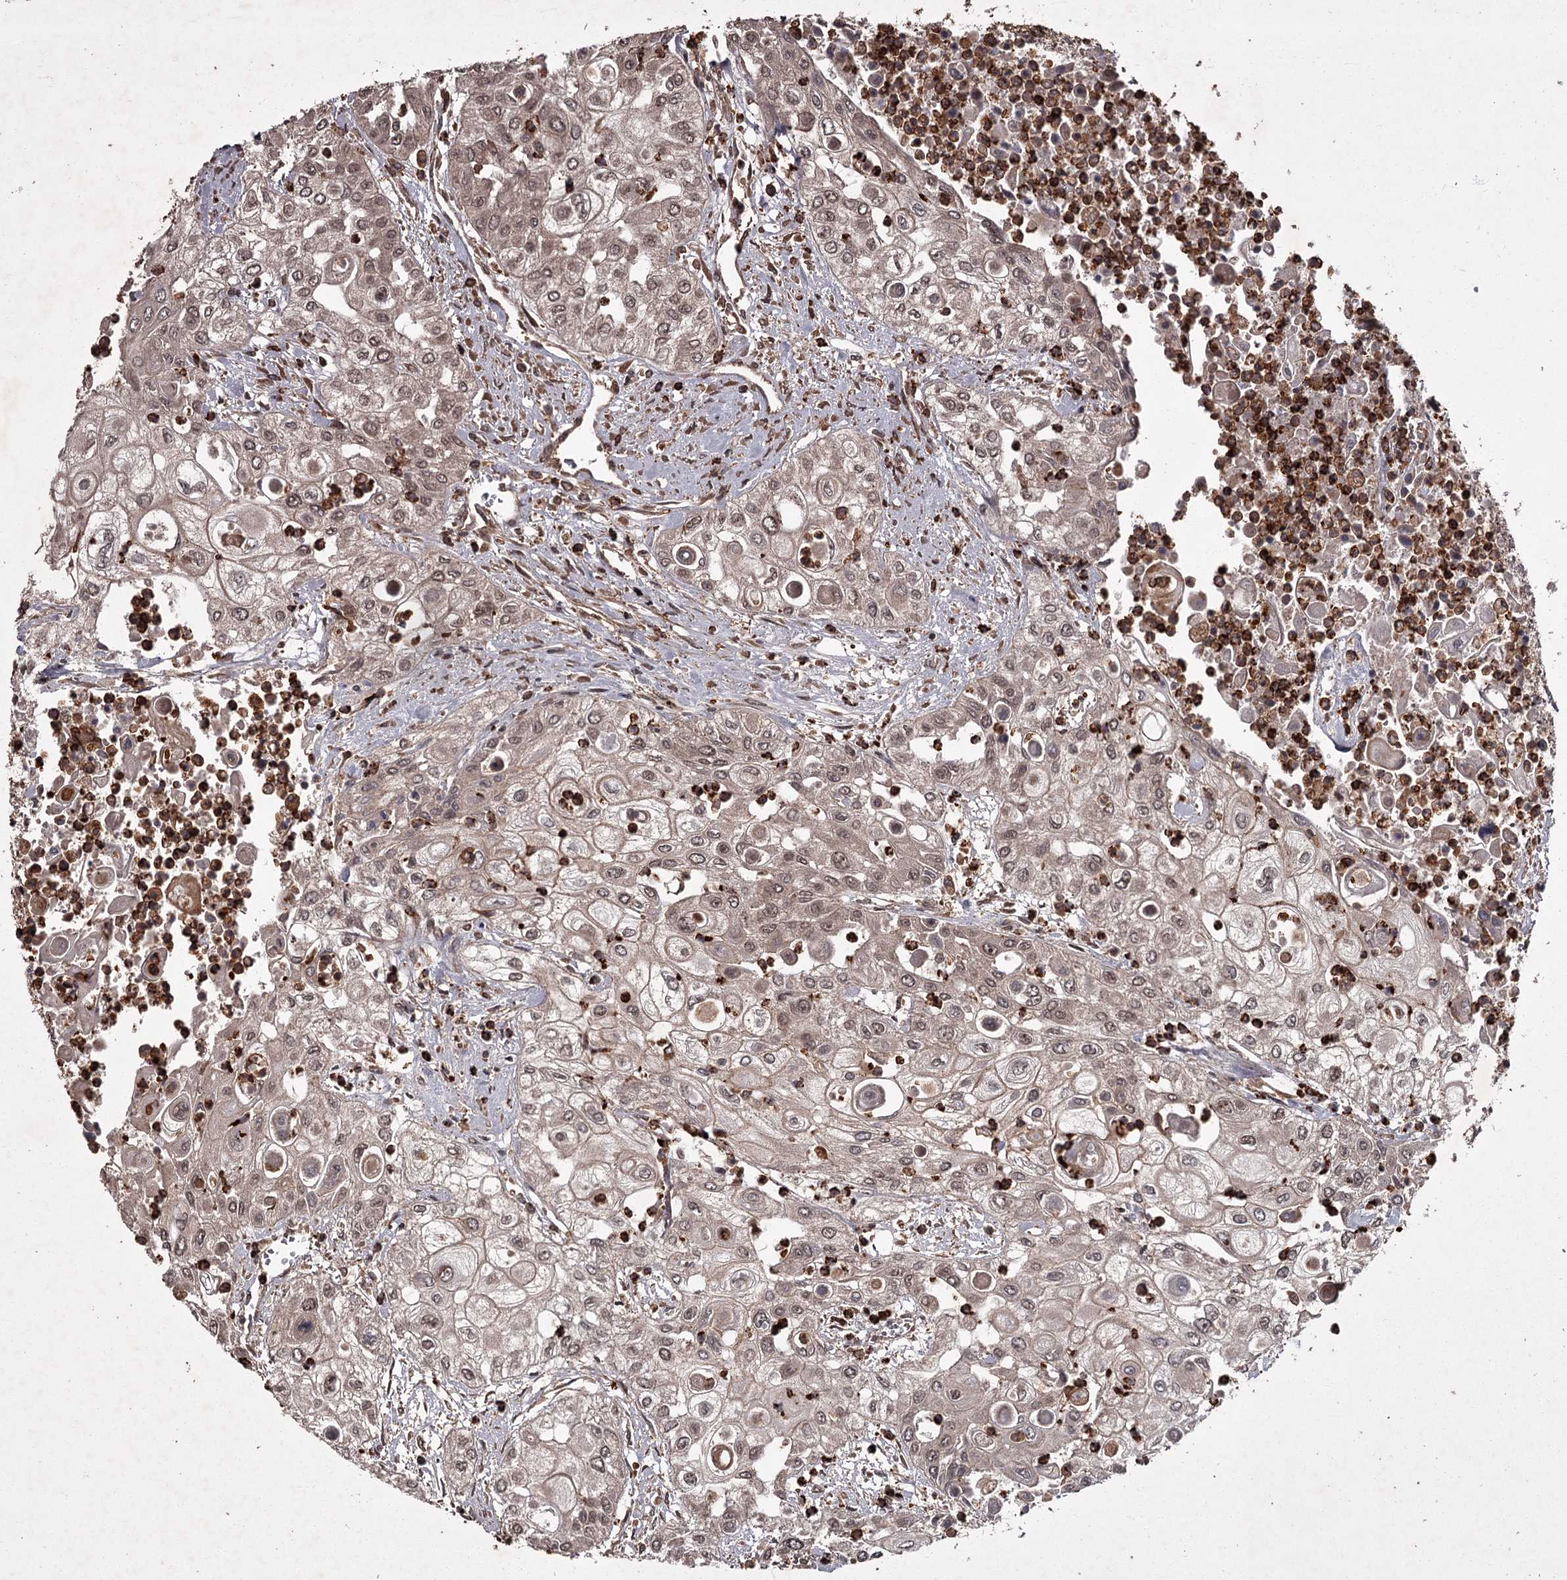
{"staining": {"intensity": "weak", "quantity": "25%-75%", "location": "cytoplasmic/membranous,nuclear"}, "tissue": "urothelial cancer", "cell_type": "Tumor cells", "image_type": "cancer", "snomed": [{"axis": "morphology", "description": "Urothelial carcinoma, High grade"}, {"axis": "topography", "description": "Urinary bladder"}], "caption": "About 25%-75% of tumor cells in human urothelial cancer demonstrate weak cytoplasmic/membranous and nuclear protein positivity as visualized by brown immunohistochemical staining.", "gene": "TBC1D23", "patient": {"sex": "female", "age": 79}}